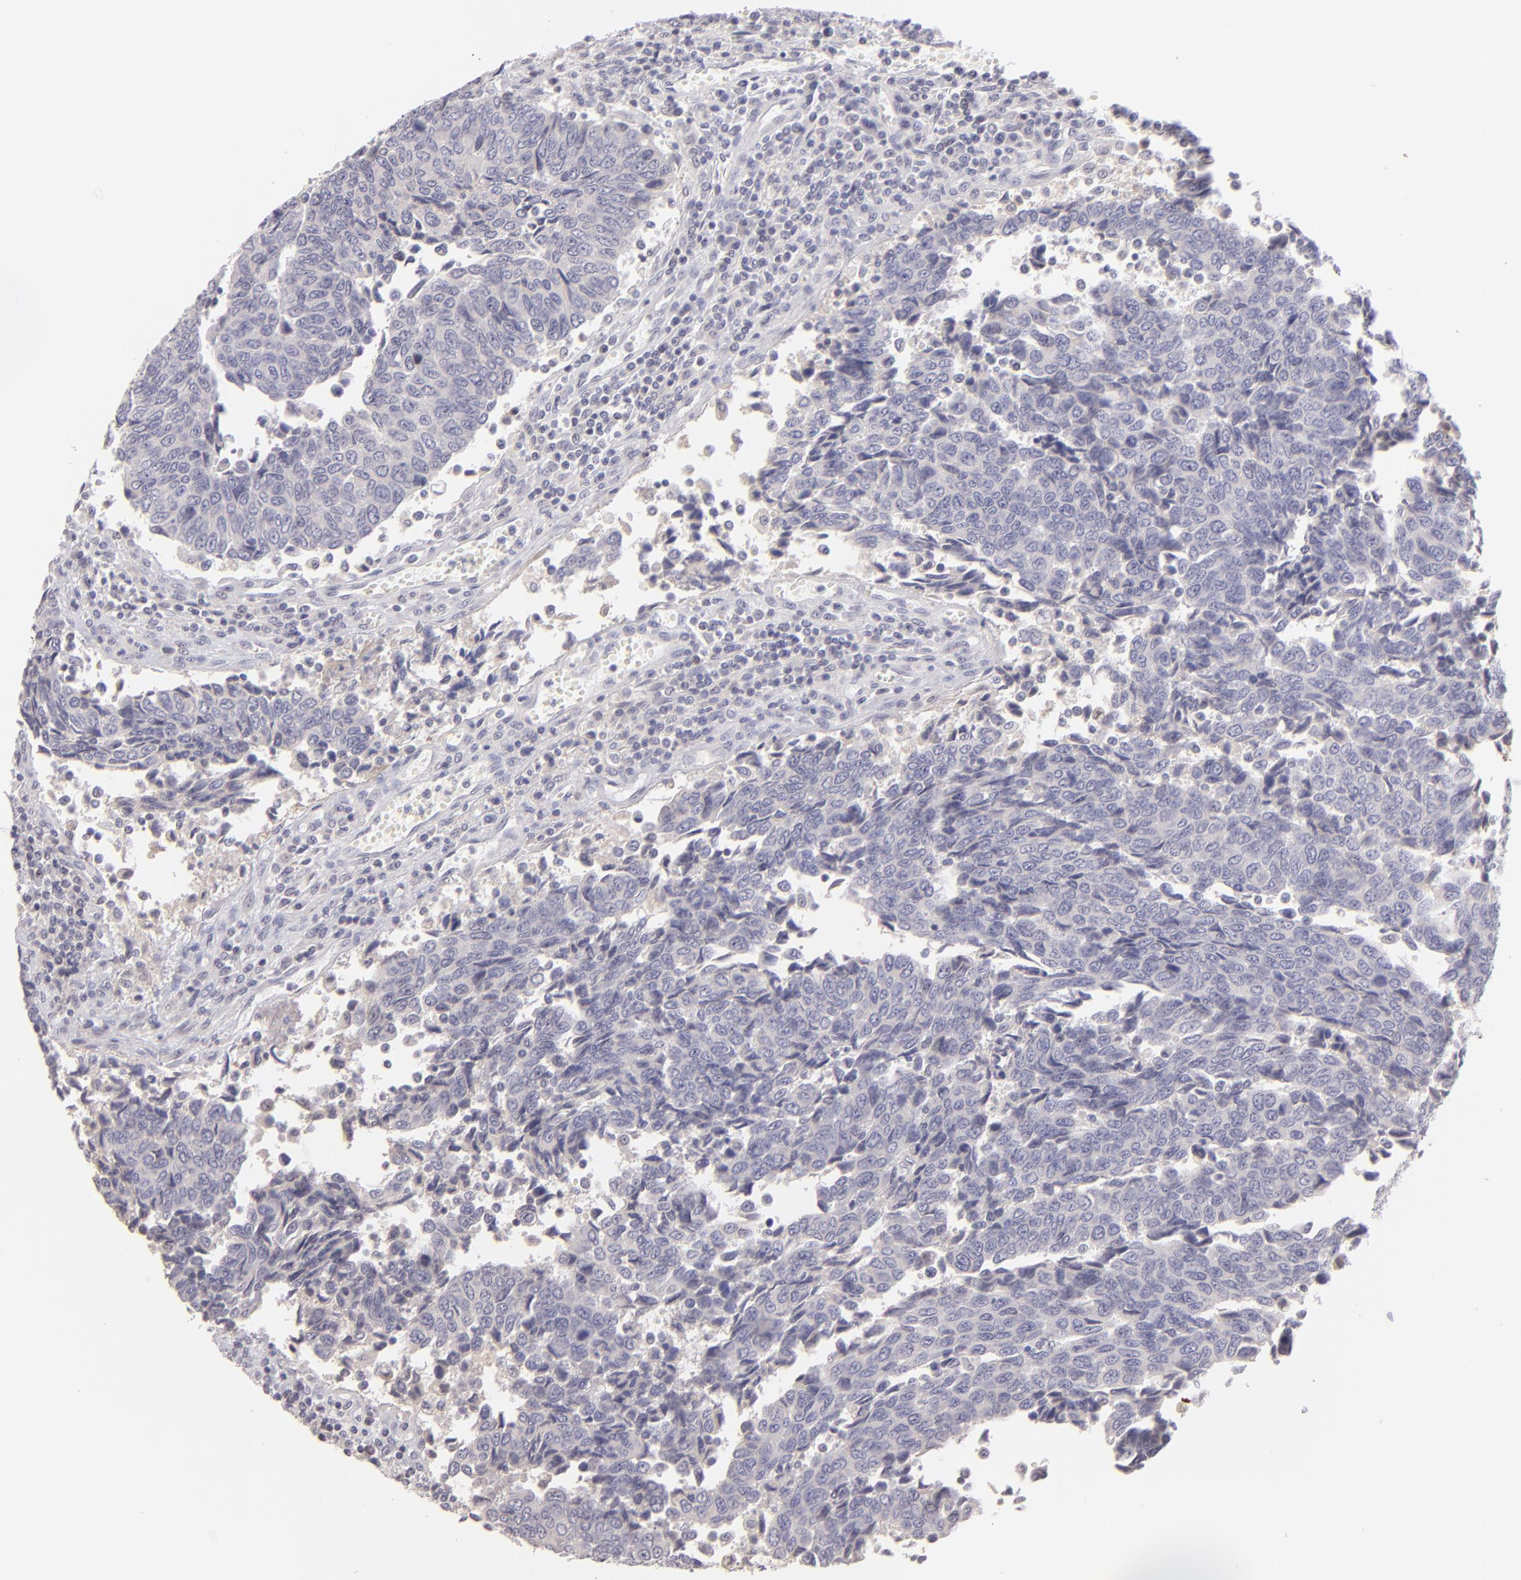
{"staining": {"intensity": "negative", "quantity": "none", "location": "none"}, "tissue": "urothelial cancer", "cell_type": "Tumor cells", "image_type": "cancer", "snomed": [{"axis": "morphology", "description": "Urothelial carcinoma, High grade"}, {"axis": "topography", "description": "Urinary bladder"}], "caption": "Immunohistochemistry of human urothelial carcinoma (high-grade) displays no expression in tumor cells.", "gene": "MAGEA1", "patient": {"sex": "male", "age": 86}}